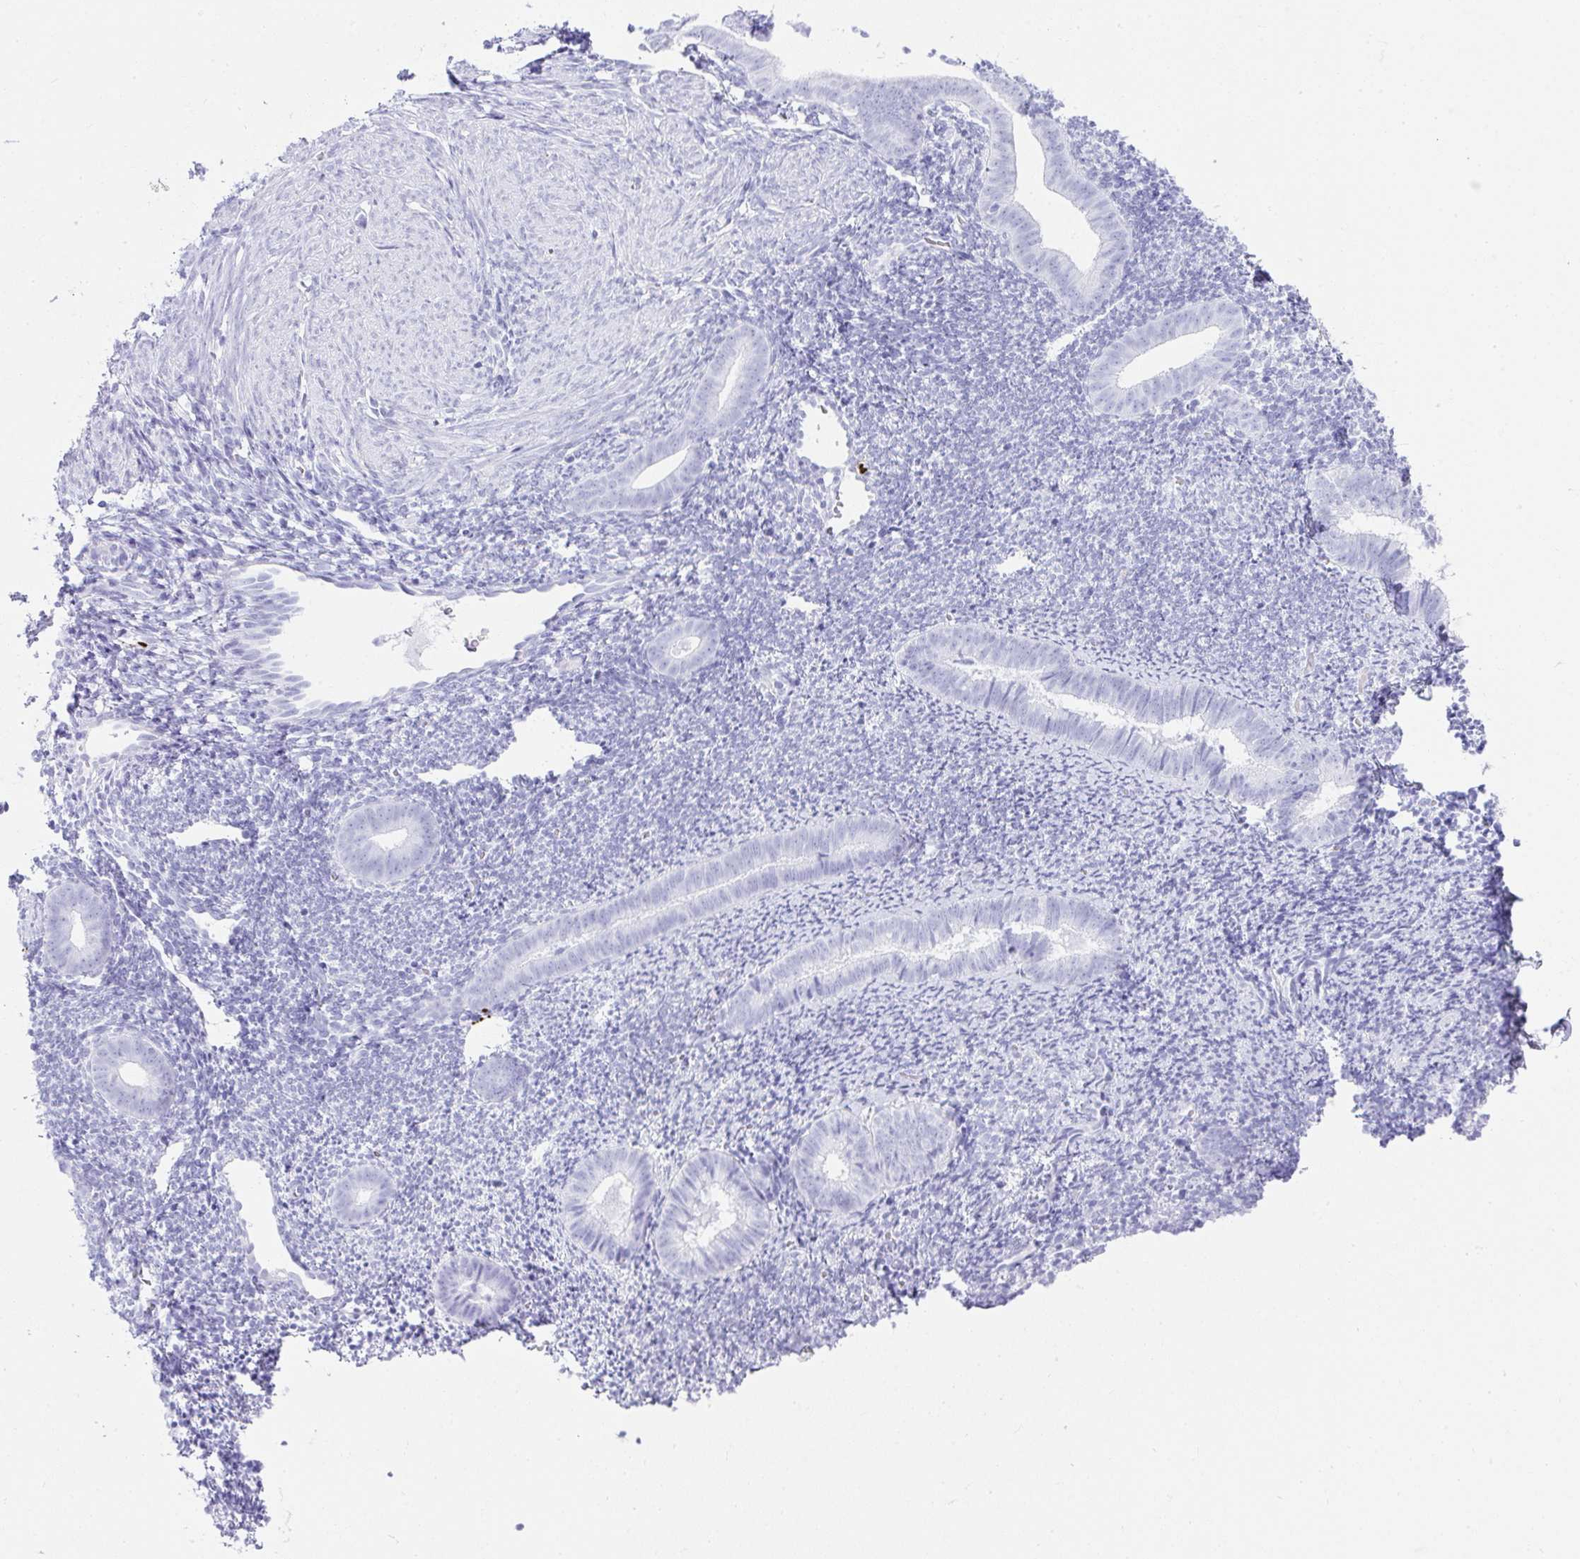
{"staining": {"intensity": "negative", "quantity": "none", "location": "none"}, "tissue": "endometrium", "cell_type": "Cells in endometrial stroma", "image_type": "normal", "snomed": [{"axis": "morphology", "description": "Normal tissue, NOS"}, {"axis": "topography", "description": "Endometrium"}], "caption": "This is a micrograph of IHC staining of normal endometrium, which shows no positivity in cells in endometrial stroma.", "gene": "CDADC1", "patient": {"sex": "female", "age": 39}}